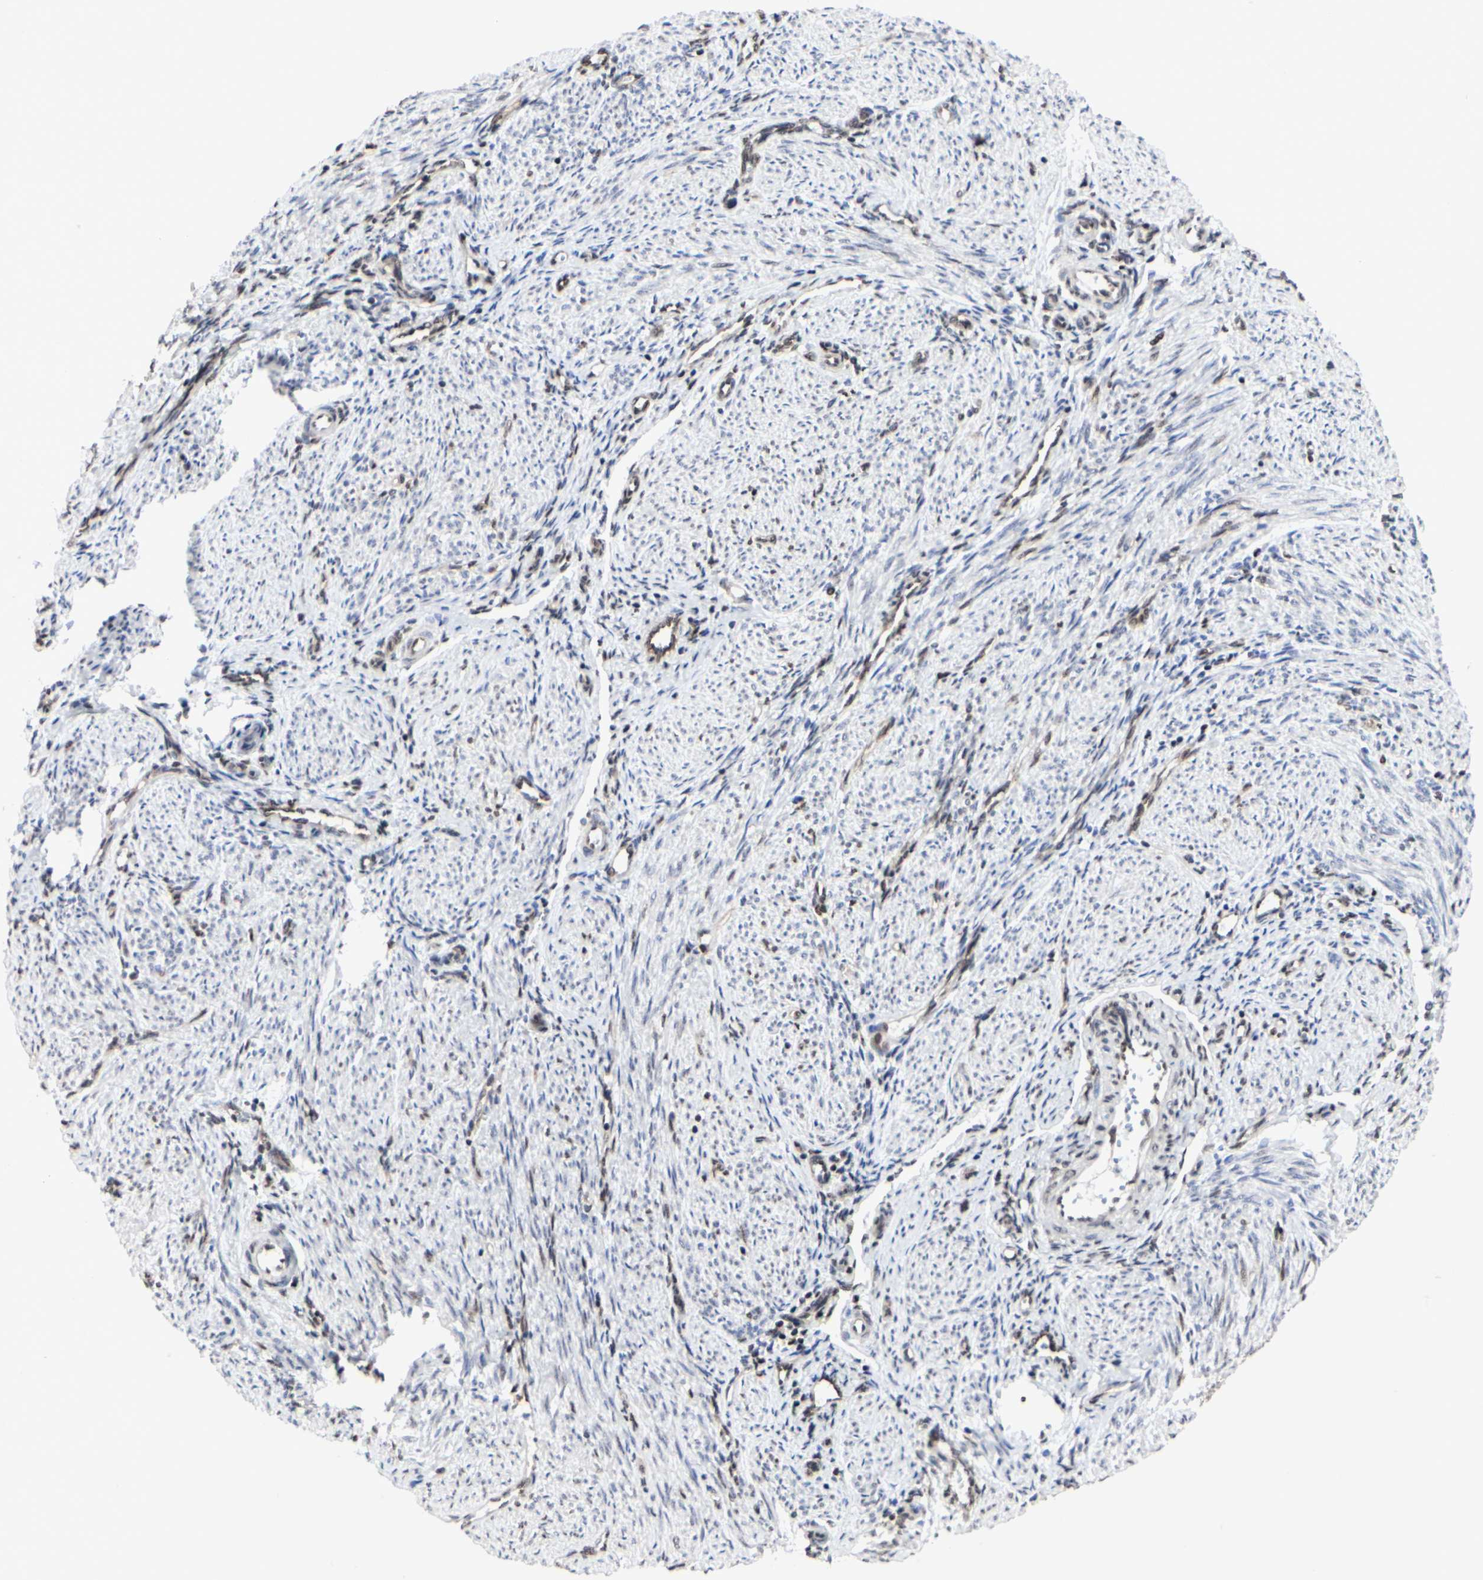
{"staining": {"intensity": "moderate", "quantity": ">75%", "location": "nuclear"}, "tissue": "endometrium", "cell_type": "Cells in endometrial stroma", "image_type": "normal", "snomed": [{"axis": "morphology", "description": "Normal tissue, NOS"}, {"axis": "topography", "description": "Endometrium"}], "caption": "Cells in endometrial stroma show moderate nuclear expression in approximately >75% of cells in unremarkable endometrium.", "gene": "PRMT3", "patient": {"sex": "female", "age": 36}}